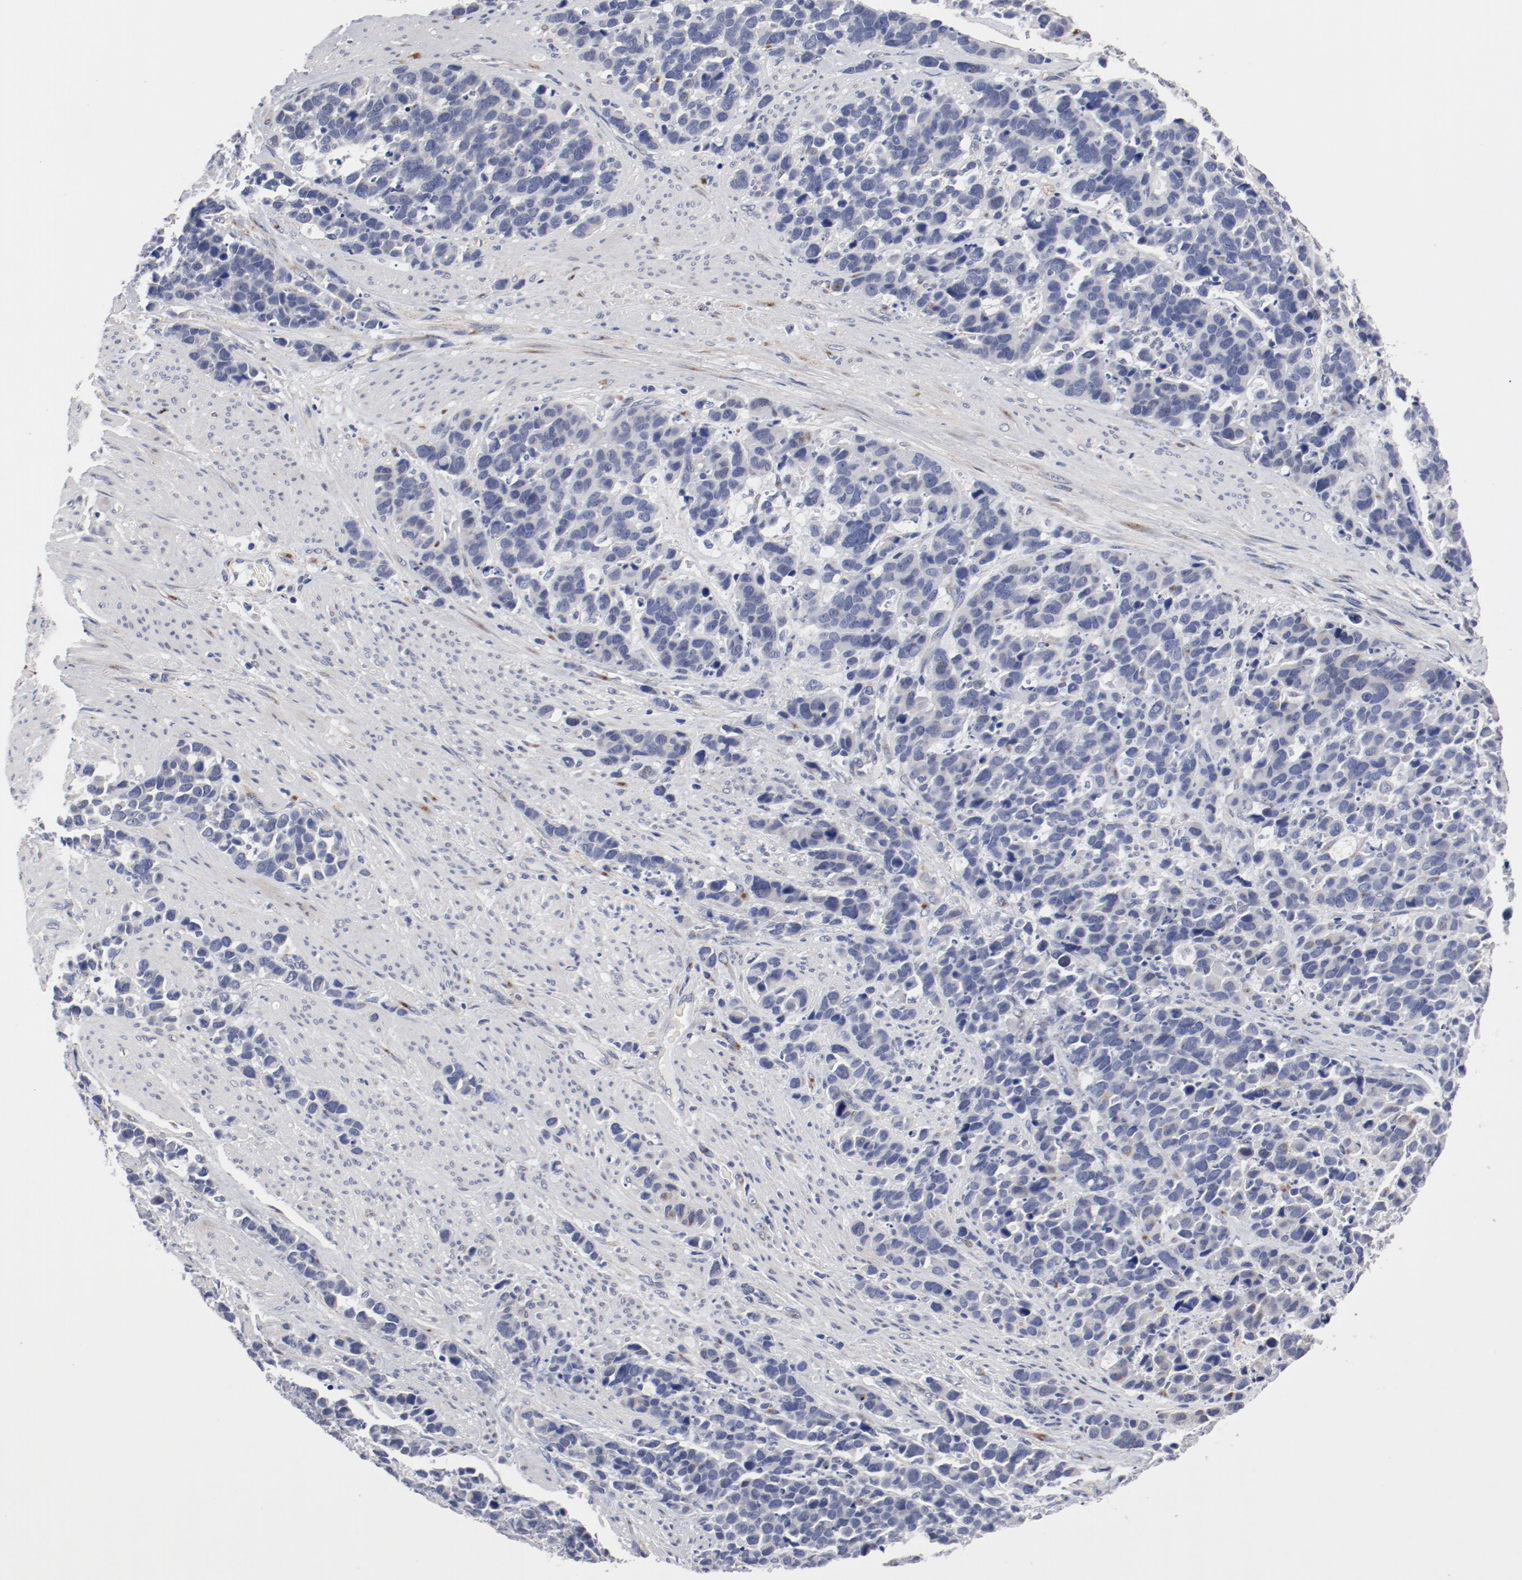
{"staining": {"intensity": "negative", "quantity": "none", "location": "none"}, "tissue": "stomach cancer", "cell_type": "Tumor cells", "image_type": "cancer", "snomed": [{"axis": "morphology", "description": "Adenocarcinoma, NOS"}, {"axis": "topography", "description": "Stomach, upper"}], "caption": "Histopathology image shows no significant protein expression in tumor cells of stomach cancer.", "gene": "GPR143", "patient": {"sex": "male", "age": 71}}